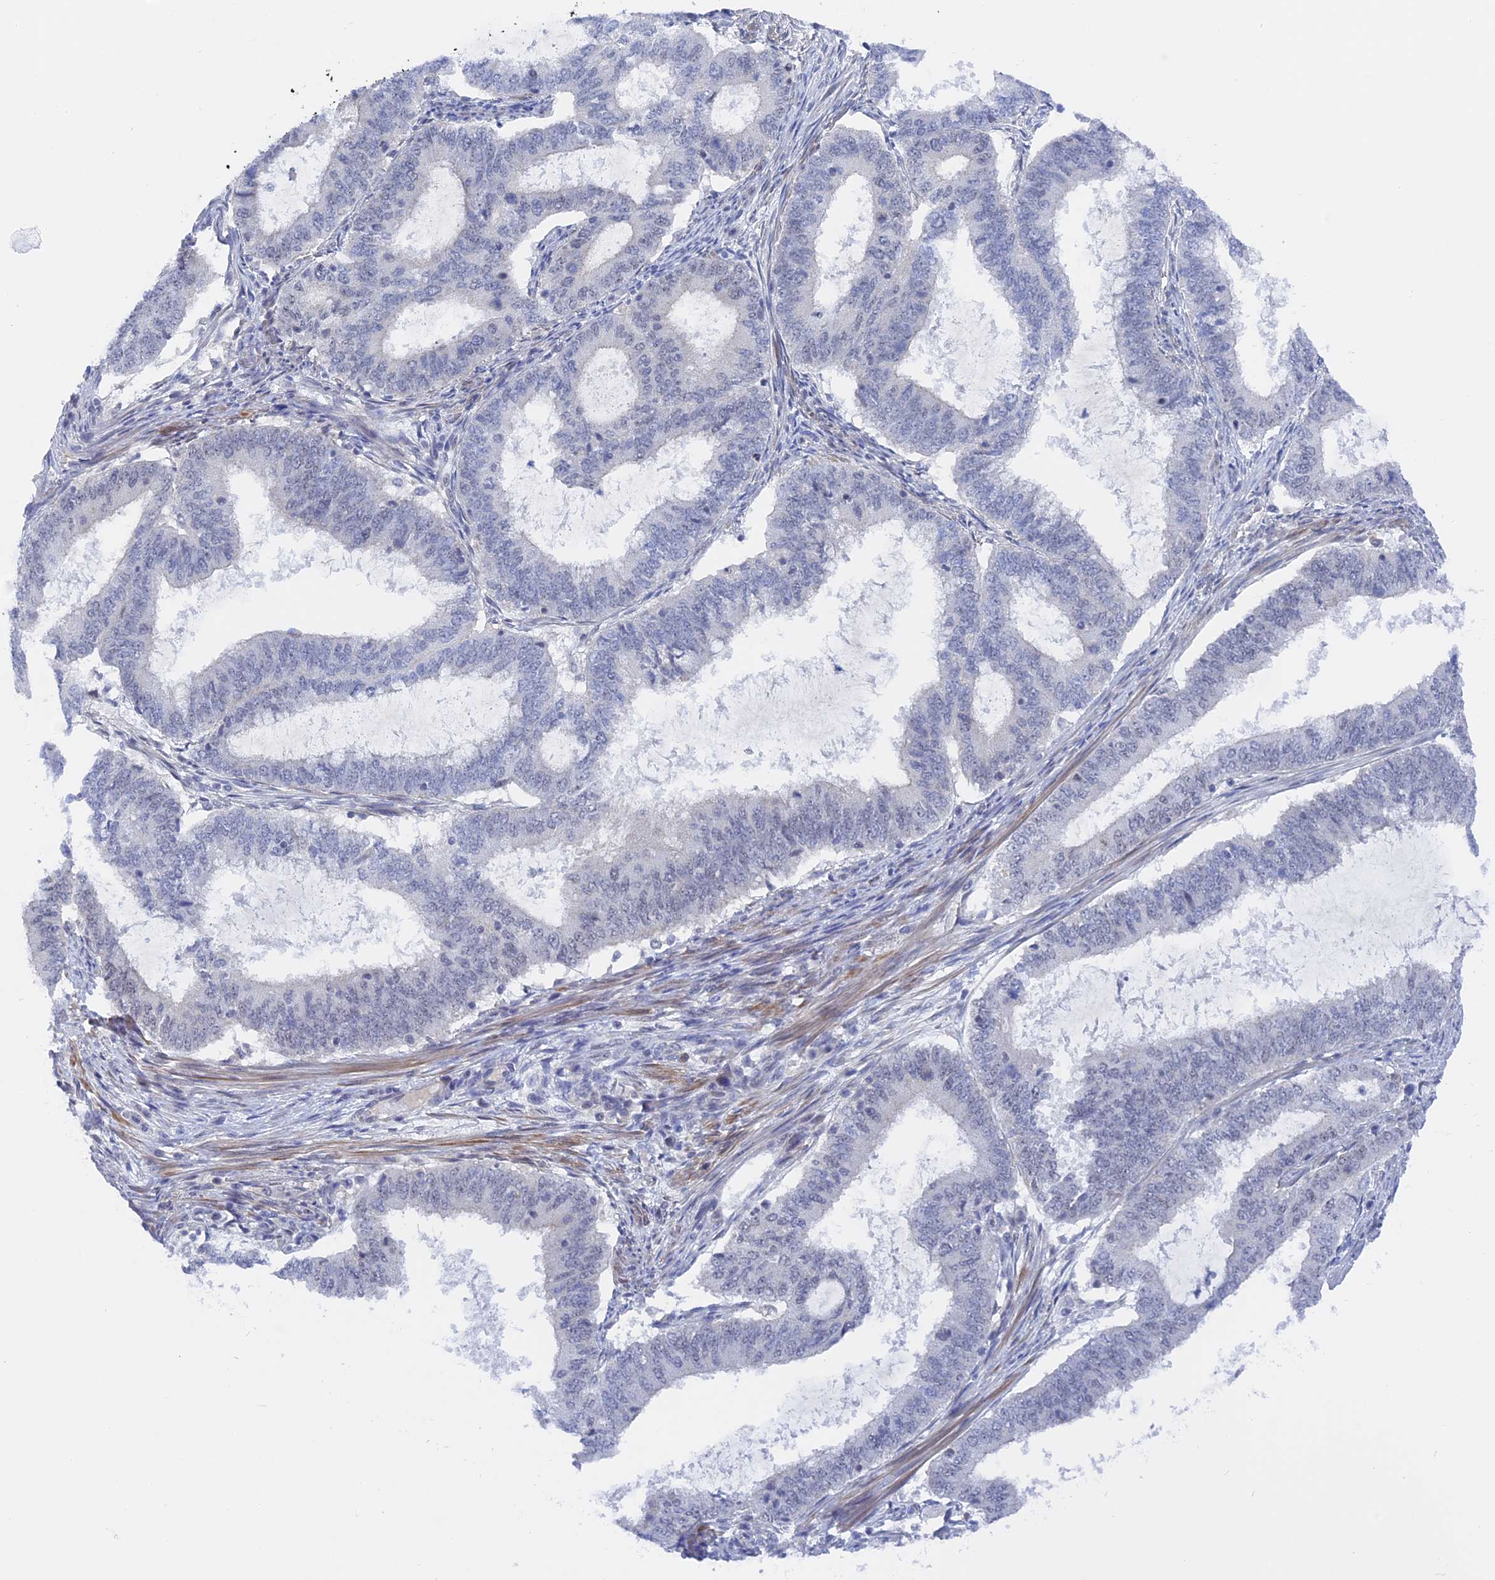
{"staining": {"intensity": "negative", "quantity": "none", "location": "none"}, "tissue": "endometrial cancer", "cell_type": "Tumor cells", "image_type": "cancer", "snomed": [{"axis": "morphology", "description": "Adenocarcinoma, NOS"}, {"axis": "topography", "description": "Endometrium"}], "caption": "IHC photomicrograph of endometrial cancer stained for a protein (brown), which shows no positivity in tumor cells.", "gene": "BRD2", "patient": {"sex": "female", "age": 51}}